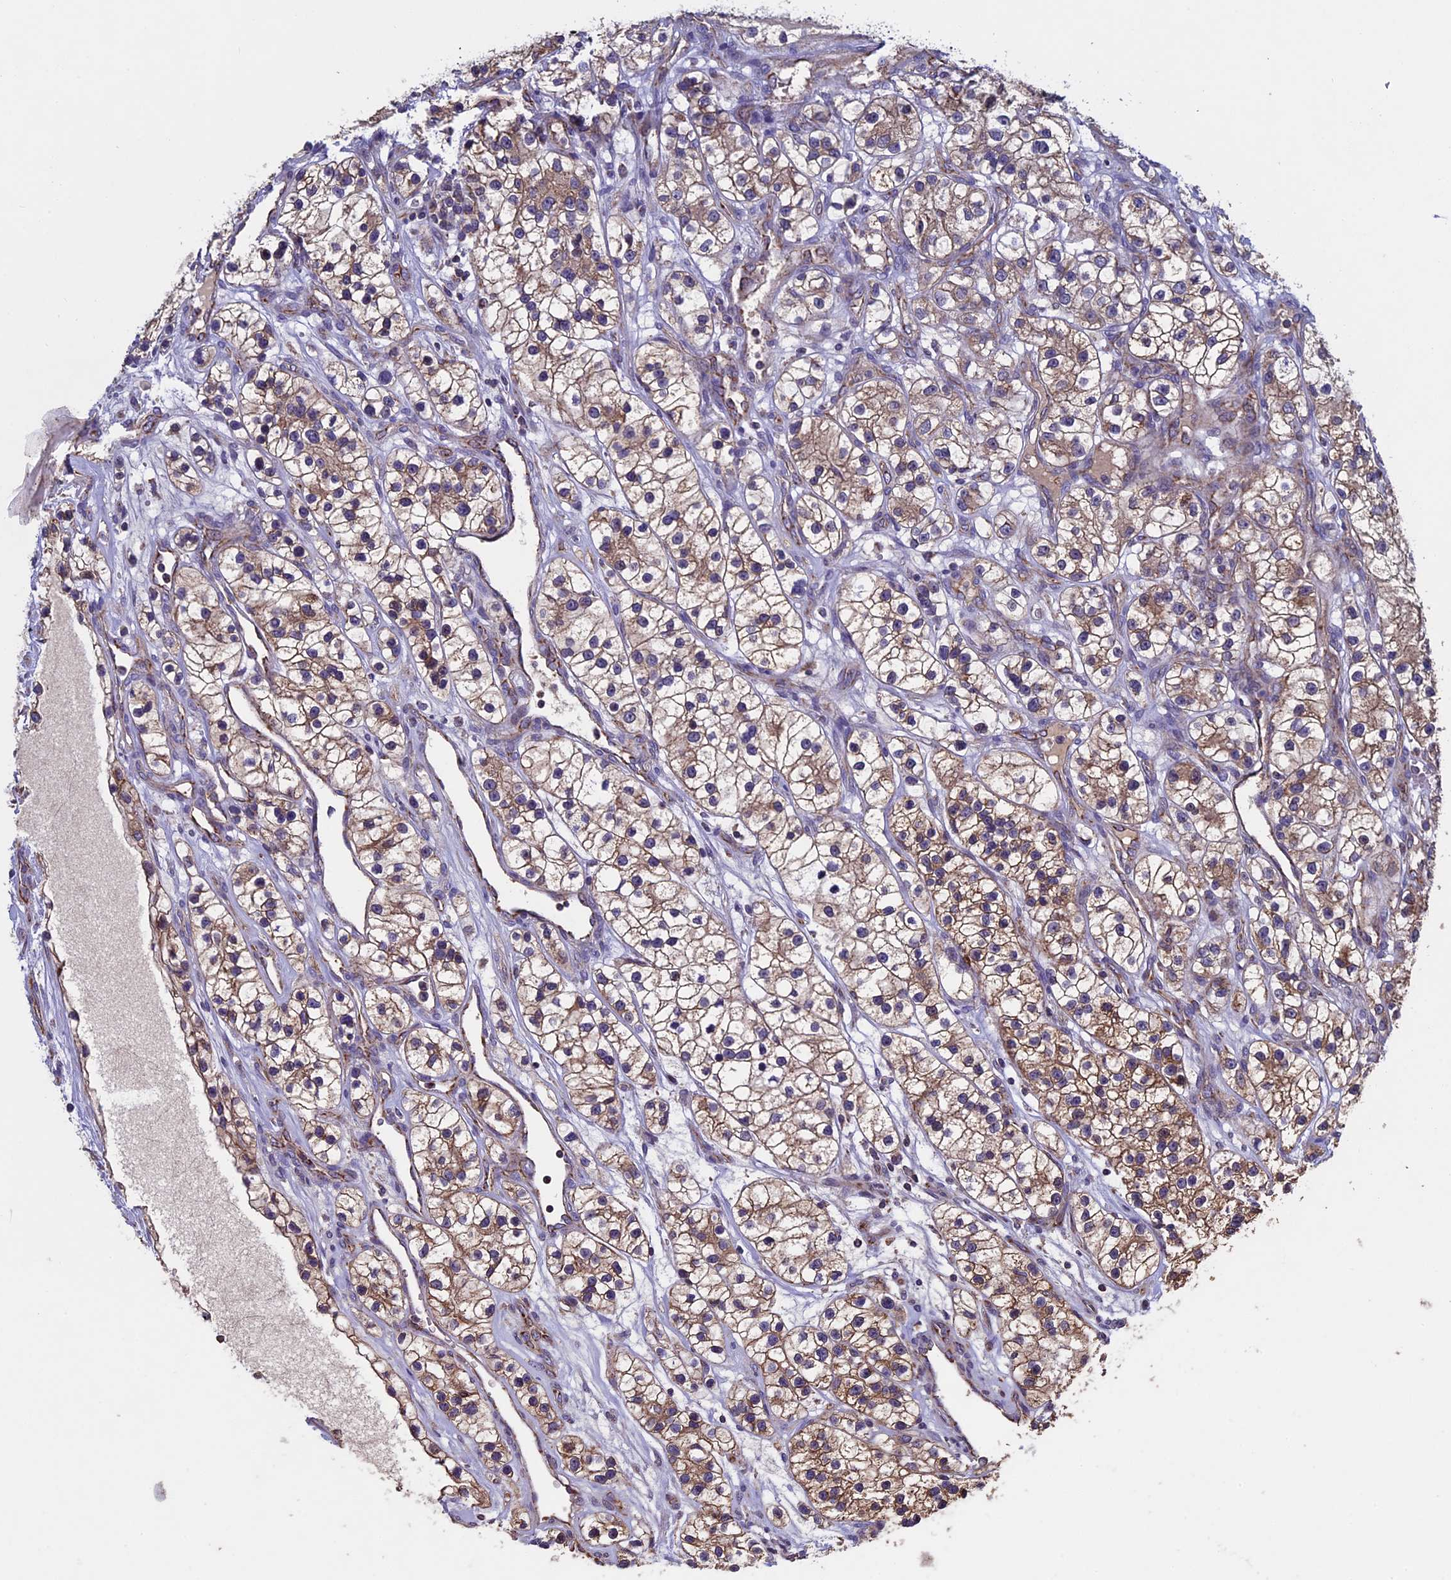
{"staining": {"intensity": "moderate", "quantity": ">75%", "location": "cytoplasmic/membranous"}, "tissue": "renal cancer", "cell_type": "Tumor cells", "image_type": "cancer", "snomed": [{"axis": "morphology", "description": "Adenocarcinoma, NOS"}, {"axis": "topography", "description": "Kidney"}], "caption": "Protein expression by immunohistochemistry (IHC) demonstrates moderate cytoplasmic/membranous expression in approximately >75% of tumor cells in renal adenocarcinoma.", "gene": "RNF17", "patient": {"sex": "female", "age": 57}}